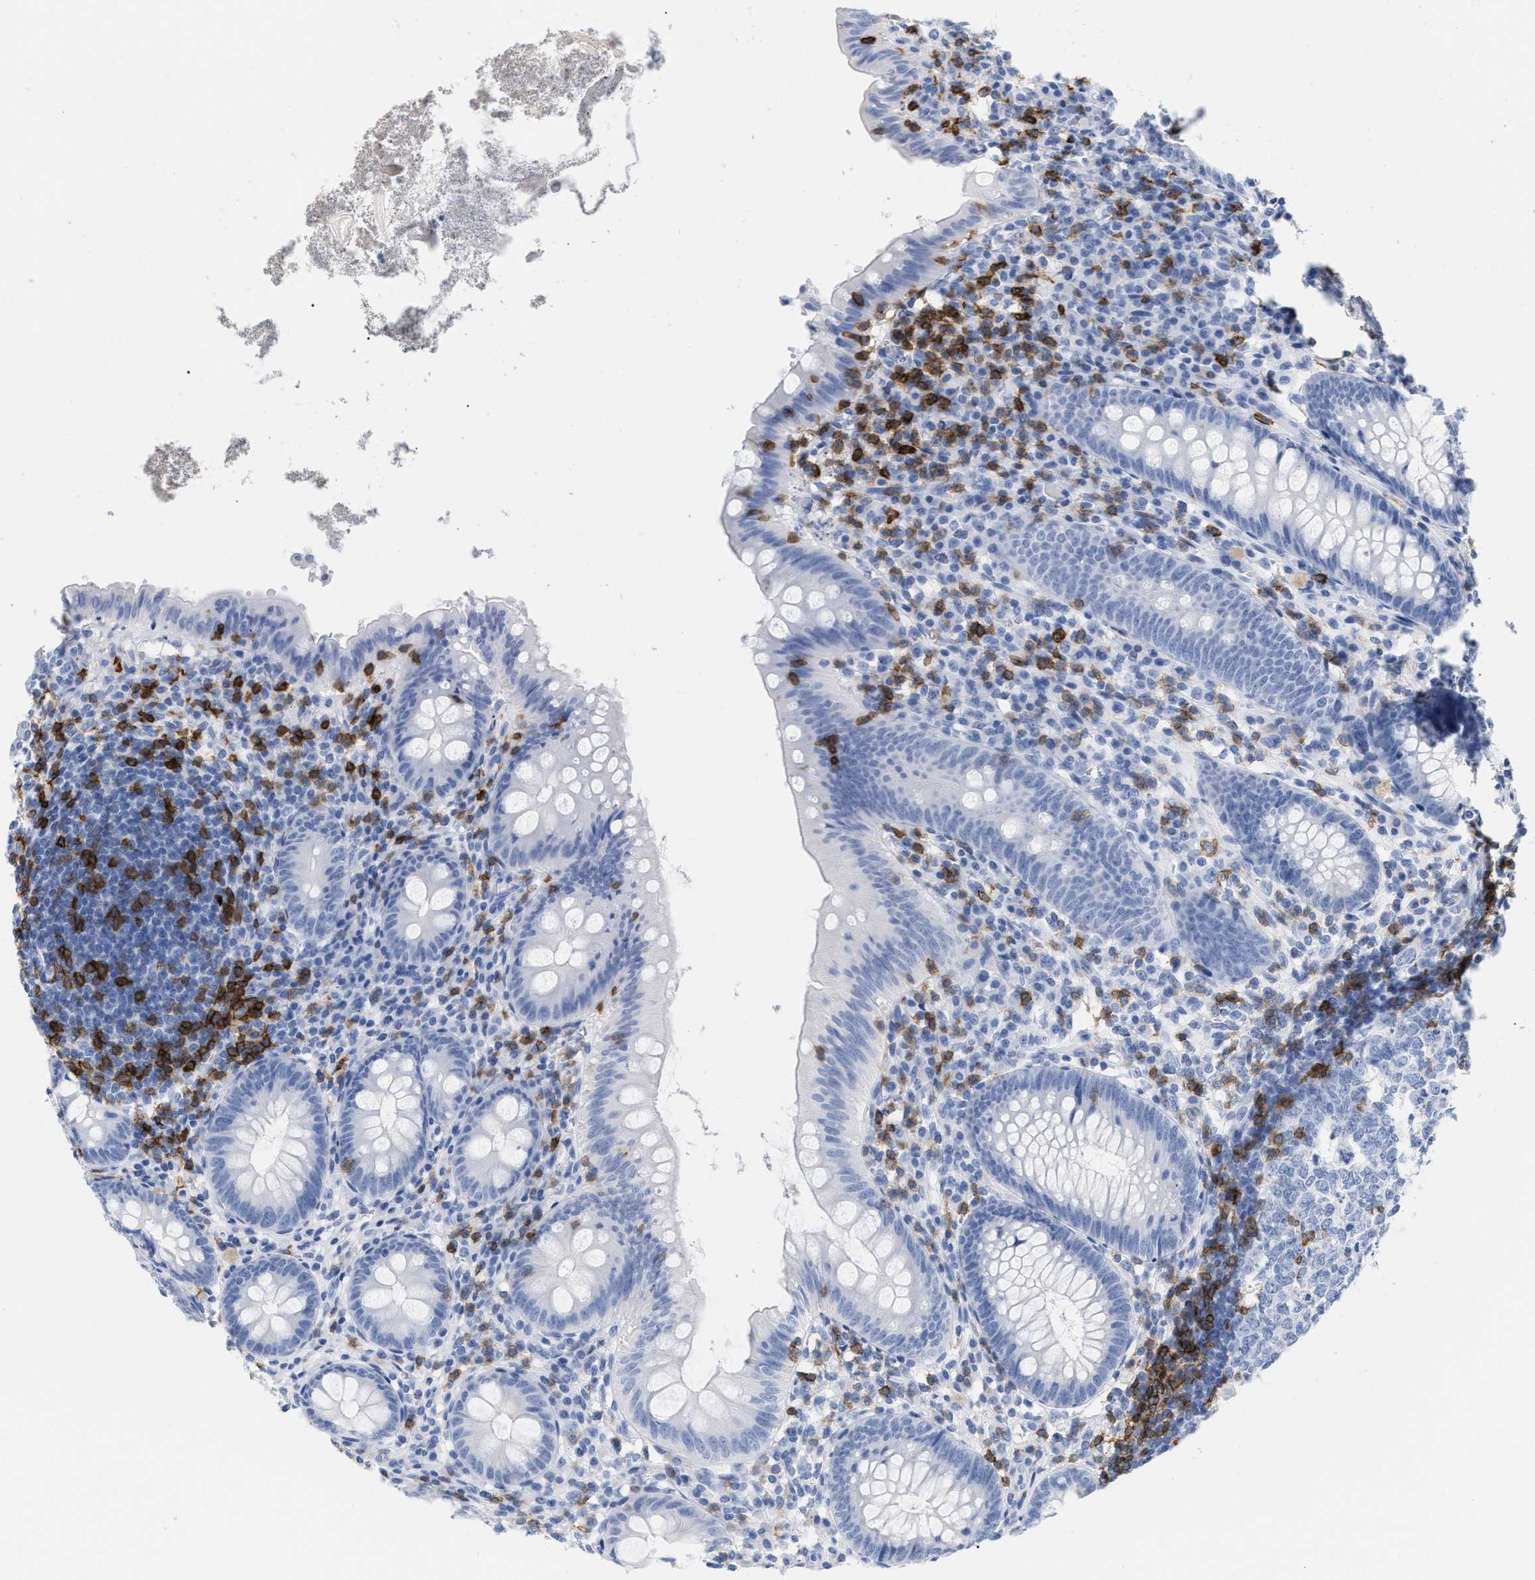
{"staining": {"intensity": "negative", "quantity": "none", "location": "none"}, "tissue": "appendix", "cell_type": "Glandular cells", "image_type": "normal", "snomed": [{"axis": "morphology", "description": "Normal tissue, NOS"}, {"axis": "topography", "description": "Appendix"}], "caption": "Appendix was stained to show a protein in brown. There is no significant expression in glandular cells. (DAB immunohistochemistry (IHC) with hematoxylin counter stain).", "gene": "CD5", "patient": {"sex": "male", "age": 56}}